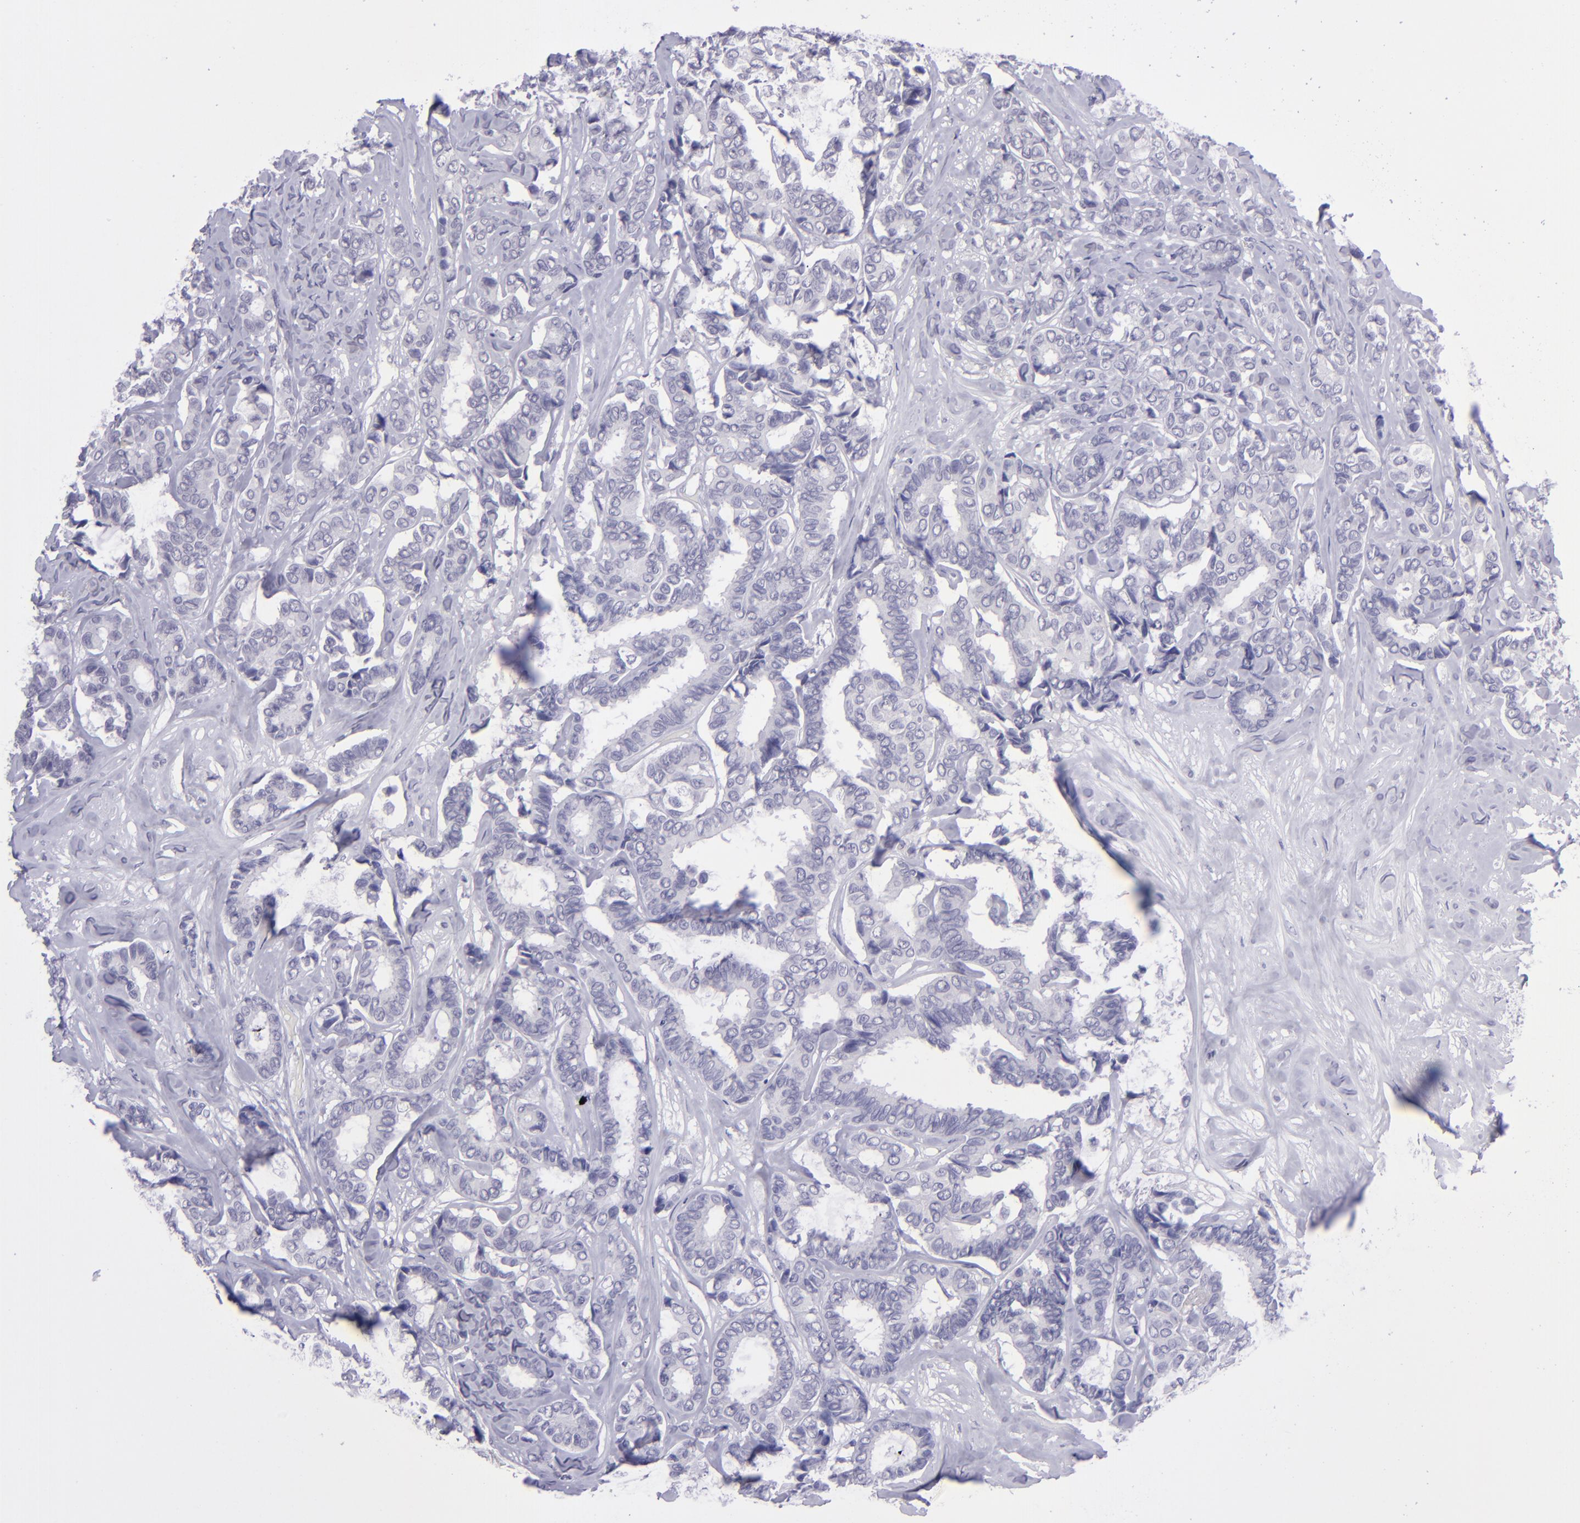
{"staining": {"intensity": "negative", "quantity": "none", "location": "none"}, "tissue": "breast cancer", "cell_type": "Tumor cells", "image_type": "cancer", "snomed": [{"axis": "morphology", "description": "Duct carcinoma"}, {"axis": "topography", "description": "Breast"}], "caption": "Tumor cells are negative for protein expression in human intraductal carcinoma (breast).", "gene": "POU2F2", "patient": {"sex": "female", "age": 87}}